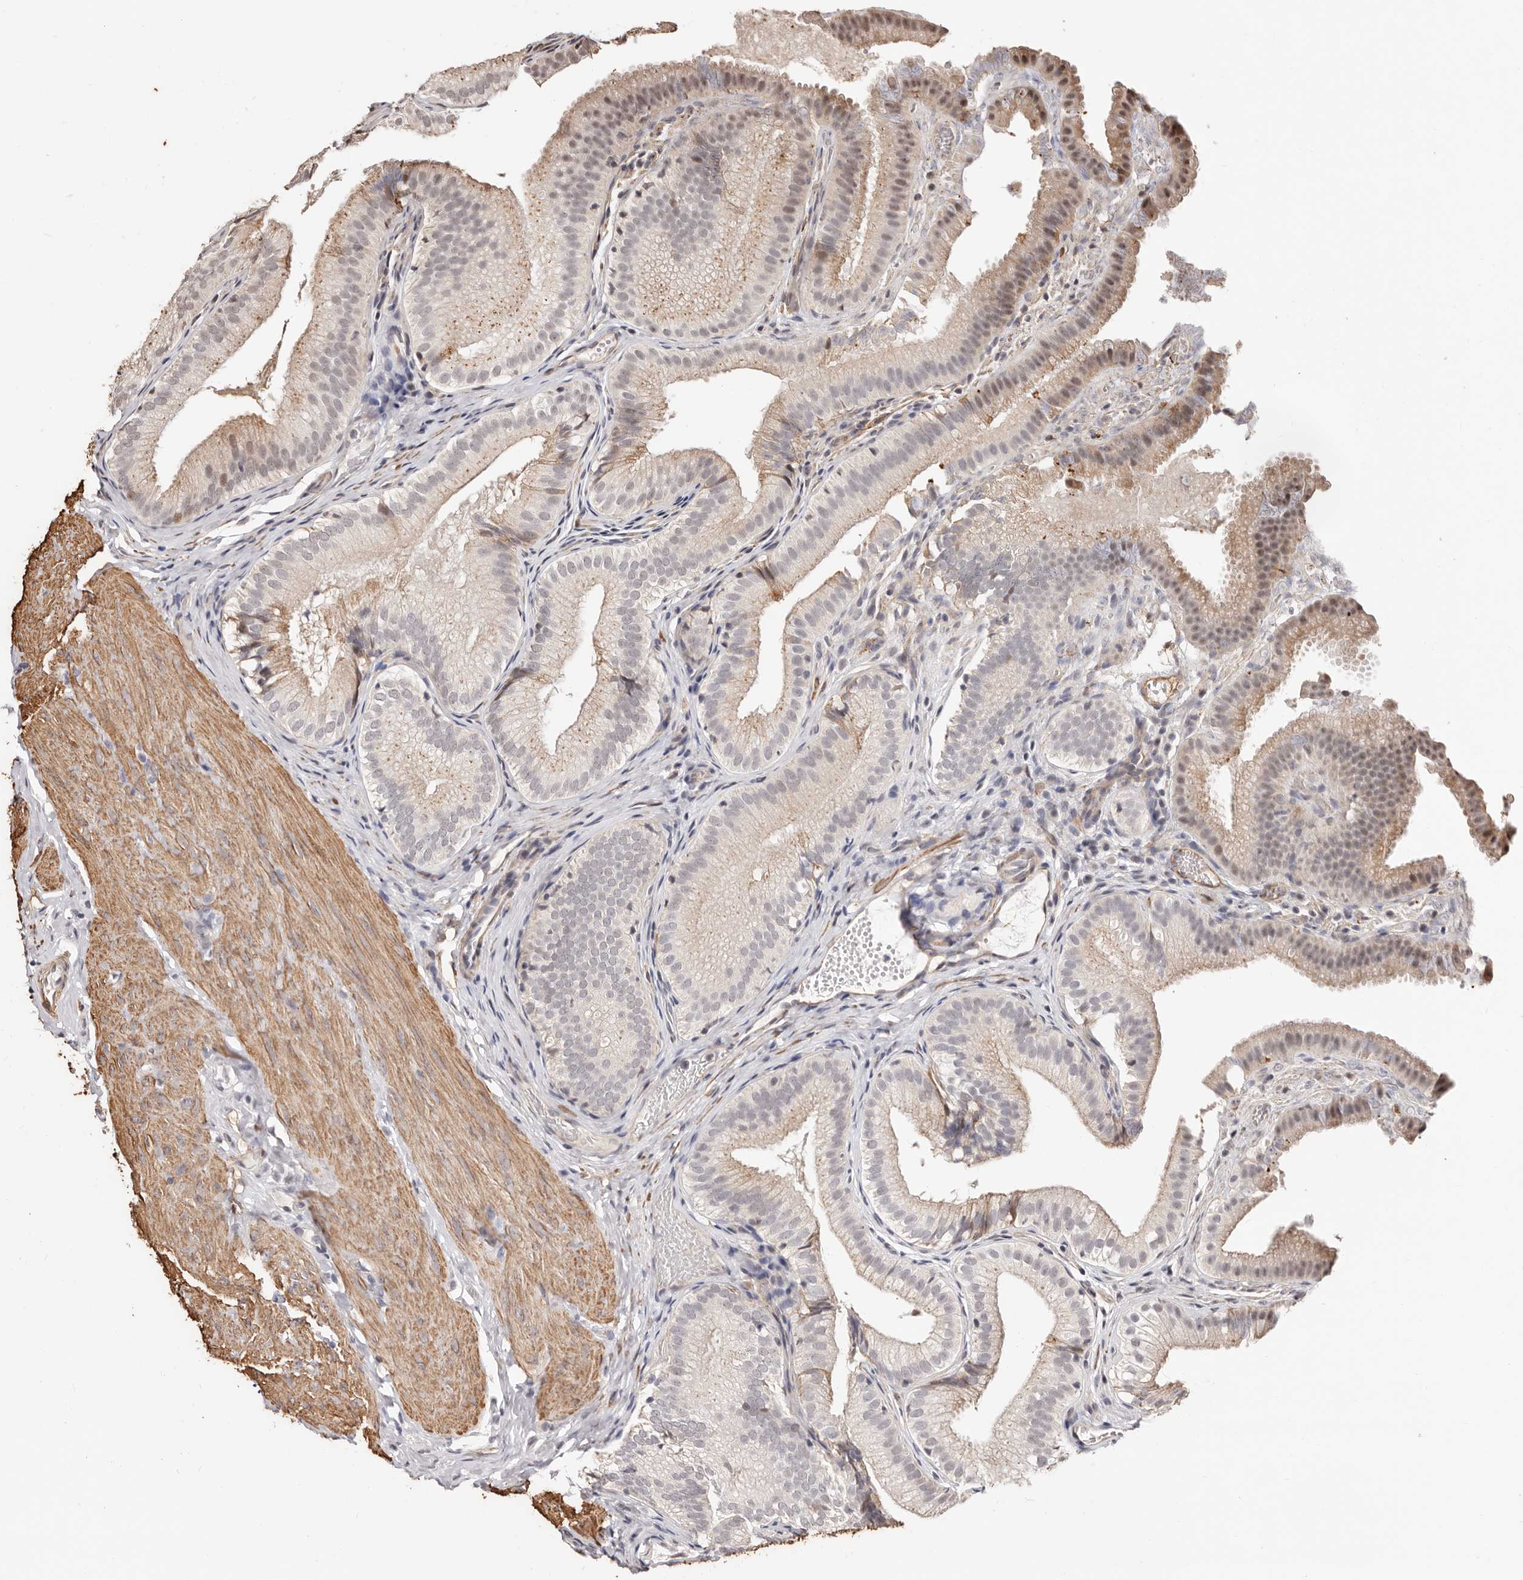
{"staining": {"intensity": "weak", "quantity": "25%-75%", "location": "cytoplasmic/membranous,nuclear"}, "tissue": "gallbladder", "cell_type": "Glandular cells", "image_type": "normal", "snomed": [{"axis": "morphology", "description": "Normal tissue, NOS"}, {"axis": "topography", "description": "Gallbladder"}], "caption": "A micrograph showing weak cytoplasmic/membranous,nuclear expression in approximately 25%-75% of glandular cells in normal gallbladder, as visualized by brown immunohistochemical staining.", "gene": "TRIP13", "patient": {"sex": "female", "age": 30}}